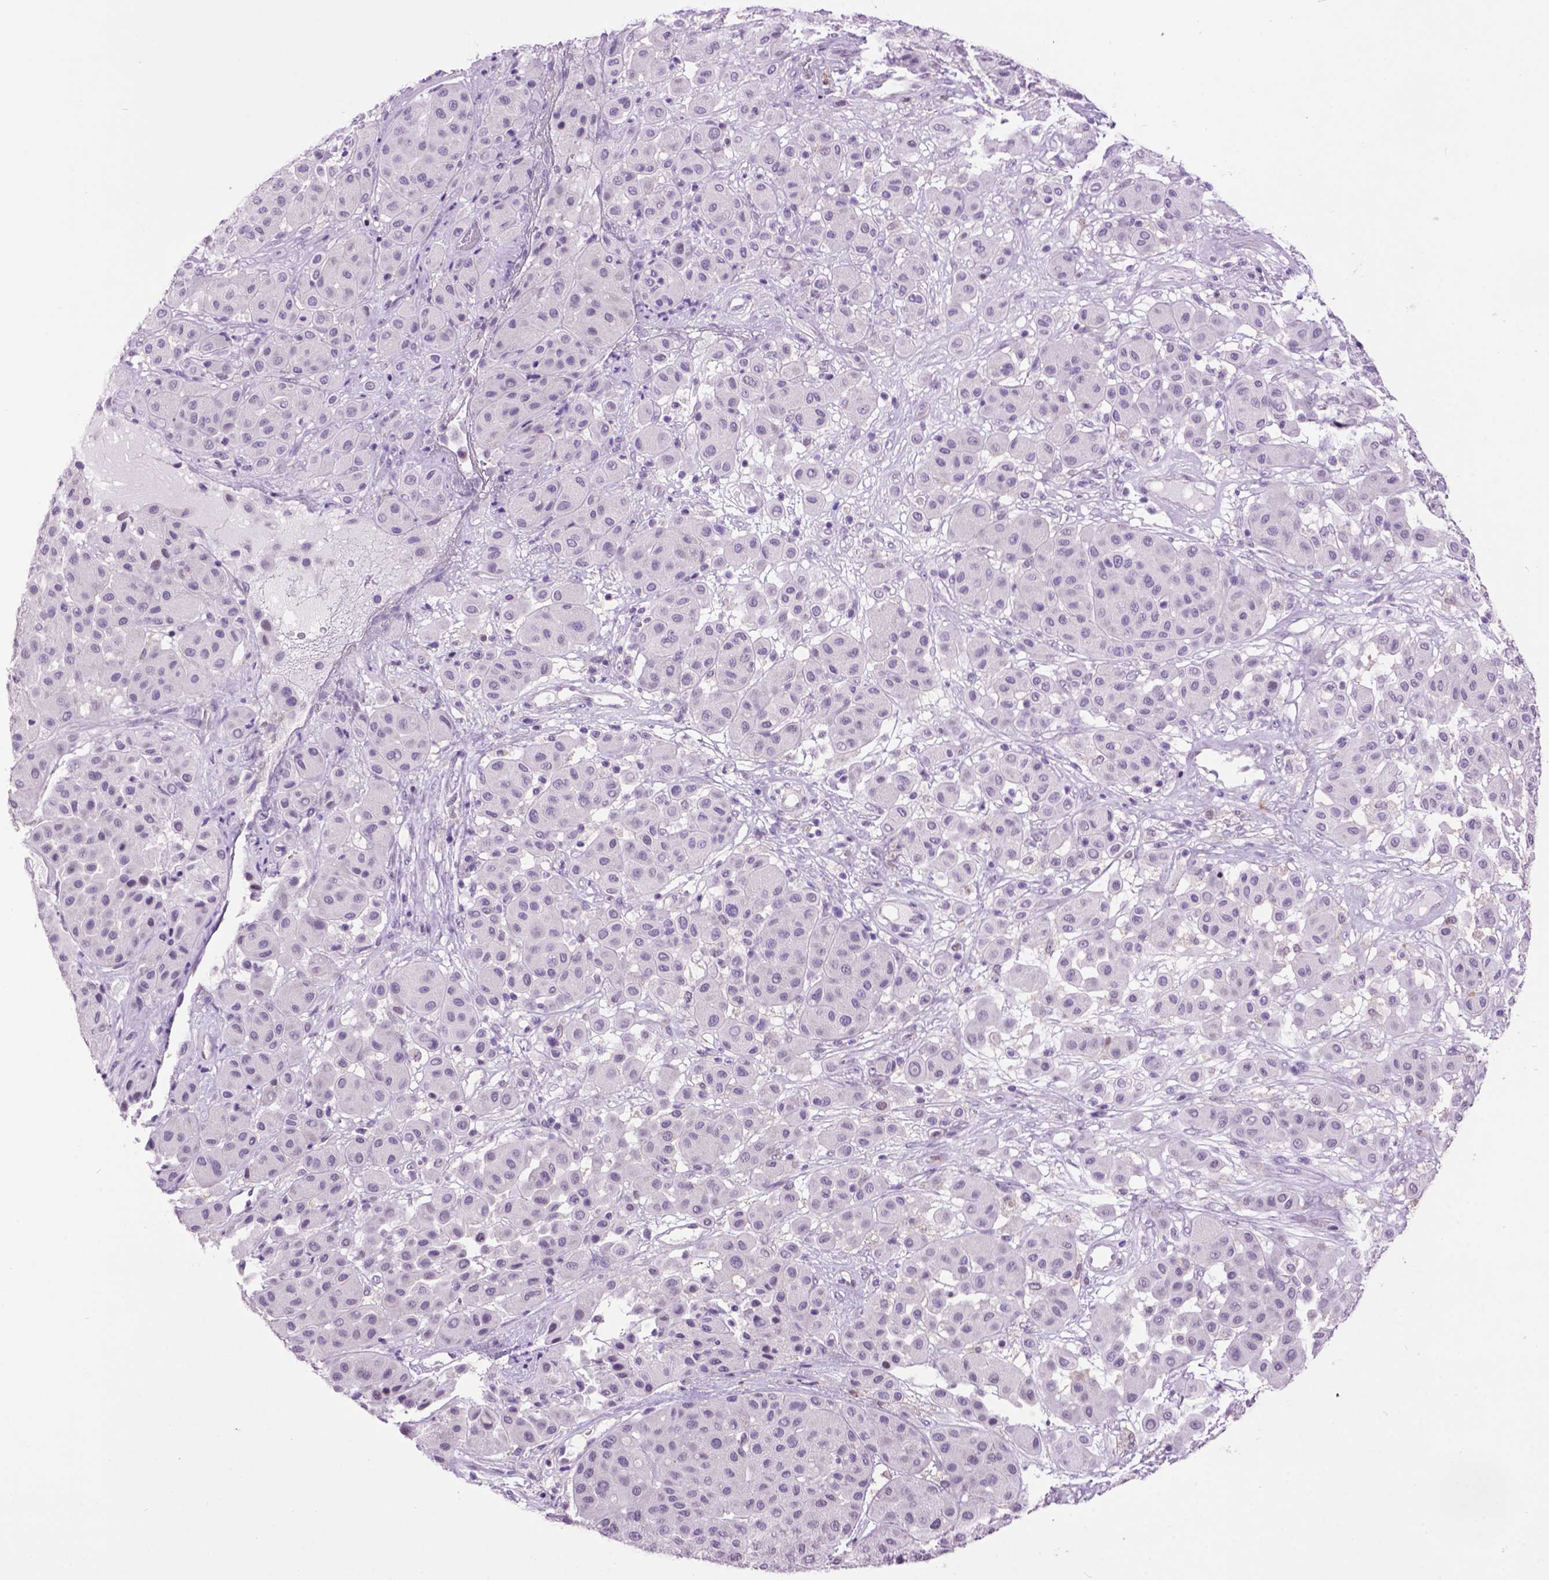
{"staining": {"intensity": "negative", "quantity": "none", "location": "none"}, "tissue": "melanoma", "cell_type": "Tumor cells", "image_type": "cancer", "snomed": [{"axis": "morphology", "description": "Malignant melanoma, Metastatic site"}, {"axis": "topography", "description": "Smooth muscle"}], "caption": "IHC histopathology image of human malignant melanoma (metastatic site) stained for a protein (brown), which reveals no expression in tumor cells. (DAB immunohistochemistry, high magnification).", "gene": "TH", "patient": {"sex": "male", "age": 41}}